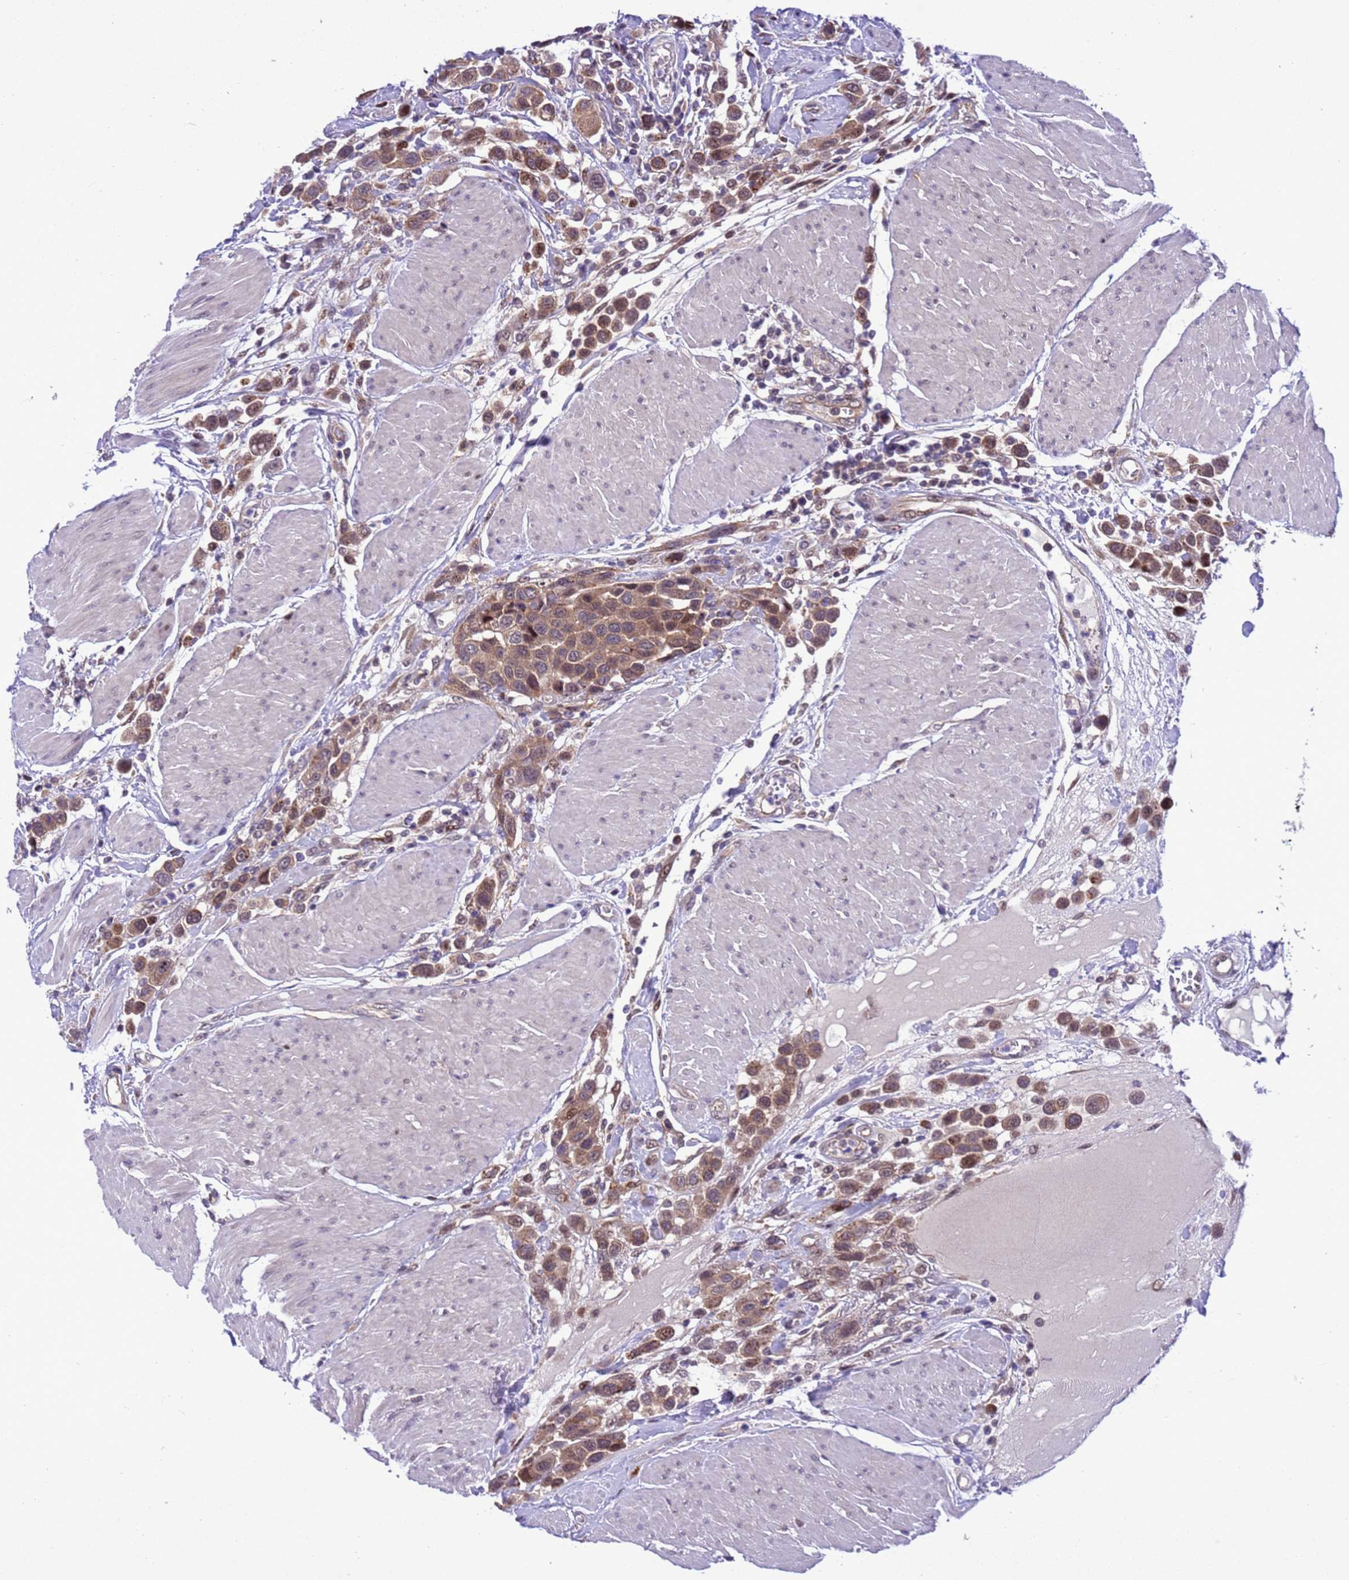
{"staining": {"intensity": "moderate", "quantity": ">75%", "location": "cytoplasmic/membranous,nuclear"}, "tissue": "urothelial cancer", "cell_type": "Tumor cells", "image_type": "cancer", "snomed": [{"axis": "morphology", "description": "Urothelial carcinoma, High grade"}, {"axis": "topography", "description": "Urinary bladder"}], "caption": "Immunohistochemical staining of human urothelial carcinoma (high-grade) shows medium levels of moderate cytoplasmic/membranous and nuclear positivity in approximately >75% of tumor cells. The staining is performed using DAB (3,3'-diaminobenzidine) brown chromogen to label protein expression. The nuclei are counter-stained blue using hematoxylin.", "gene": "RASD1", "patient": {"sex": "male", "age": 50}}